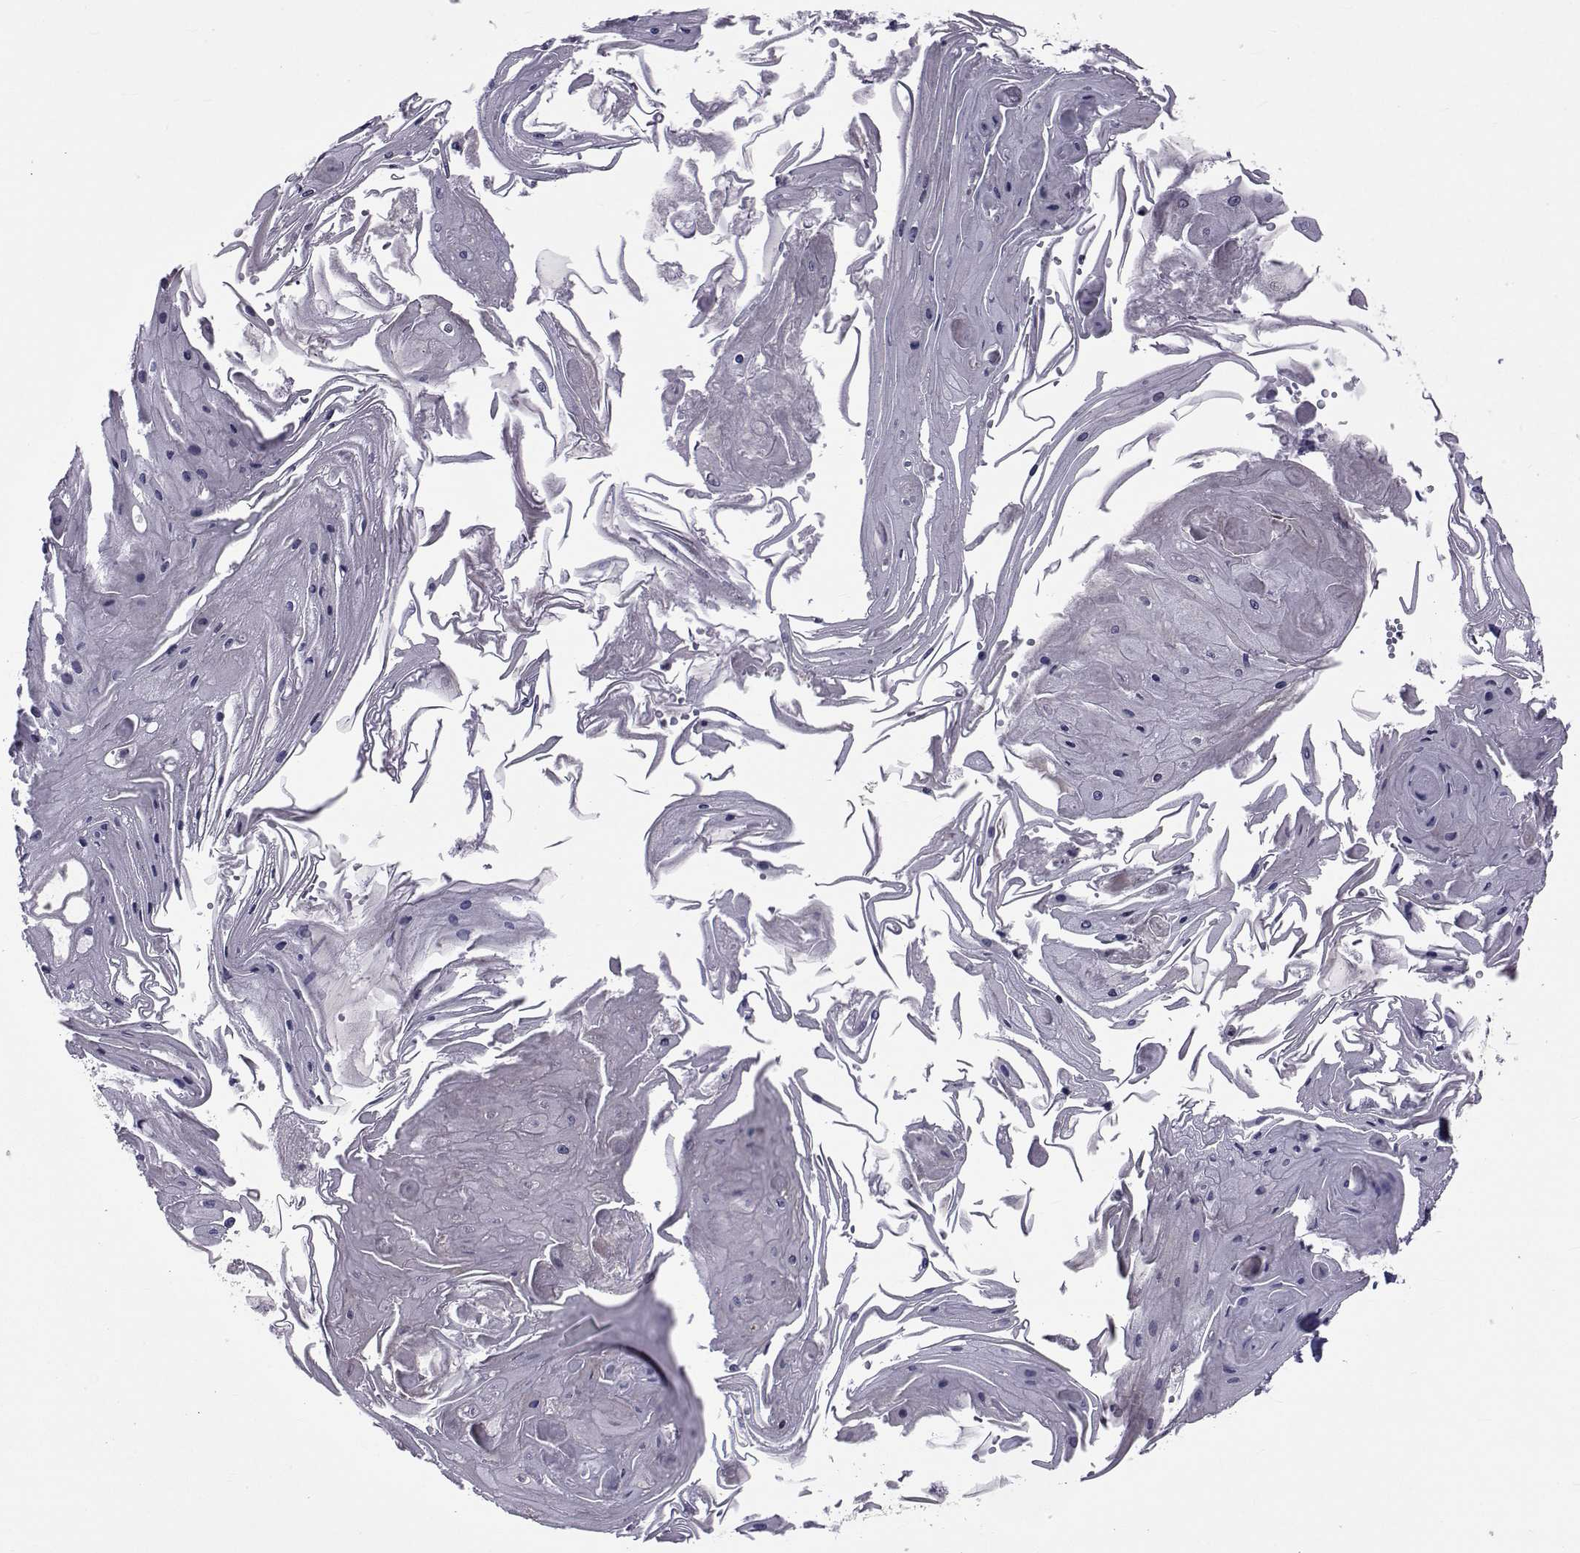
{"staining": {"intensity": "negative", "quantity": "none", "location": "none"}, "tissue": "skin cancer", "cell_type": "Tumor cells", "image_type": "cancer", "snomed": [{"axis": "morphology", "description": "Squamous cell carcinoma, NOS"}, {"axis": "topography", "description": "Skin"}], "caption": "Skin squamous cell carcinoma stained for a protein using immunohistochemistry (IHC) demonstrates no expression tumor cells.", "gene": "CFAP74", "patient": {"sex": "male", "age": 70}}